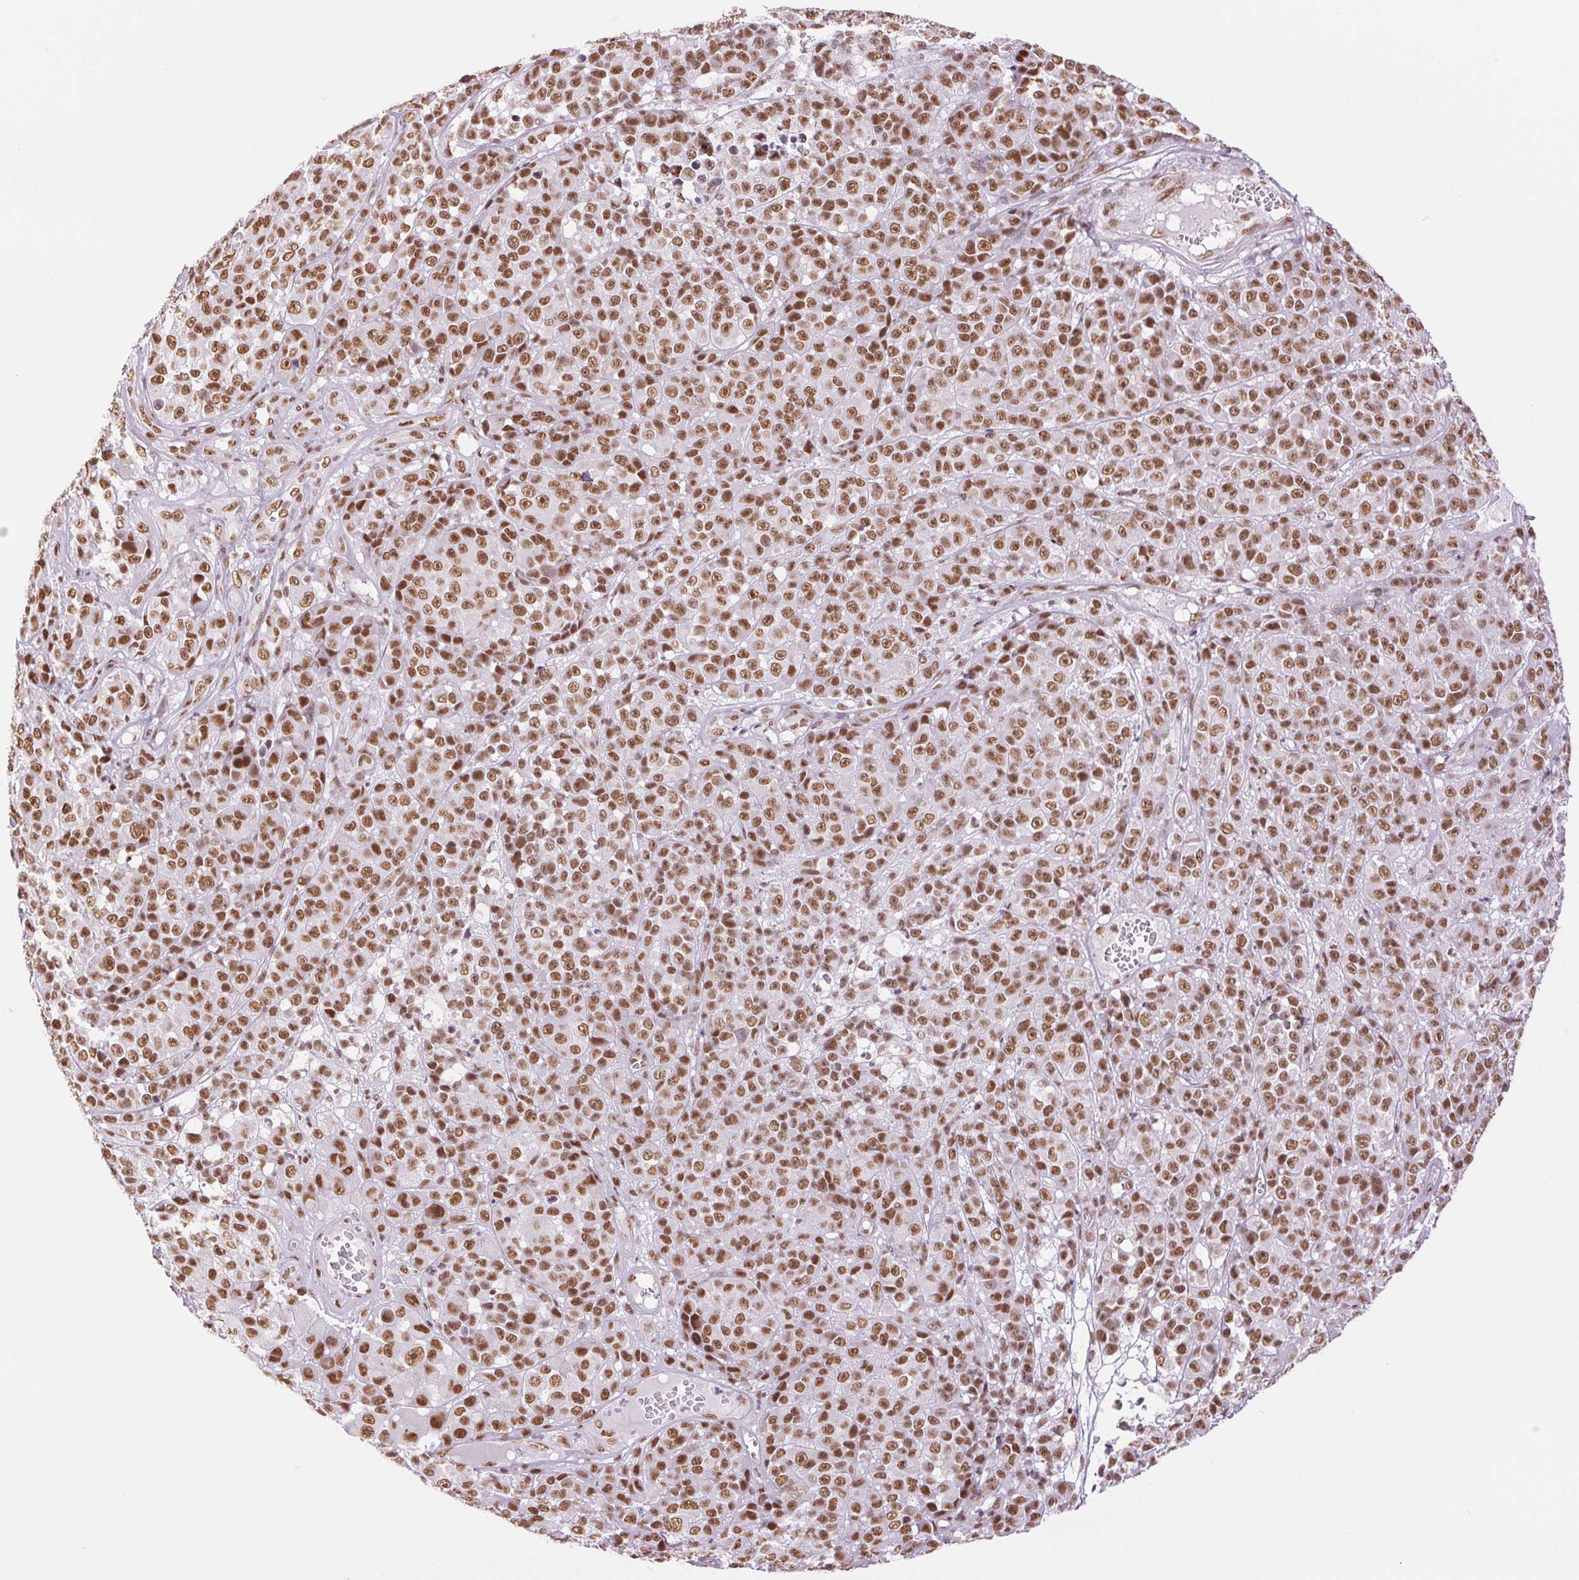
{"staining": {"intensity": "moderate", "quantity": ">75%", "location": "nuclear"}, "tissue": "melanoma", "cell_type": "Tumor cells", "image_type": "cancer", "snomed": [{"axis": "morphology", "description": "Malignant melanoma, NOS"}, {"axis": "topography", "description": "Skin"}, {"axis": "topography", "description": "Skin of back"}], "caption": "Melanoma was stained to show a protein in brown. There is medium levels of moderate nuclear positivity in approximately >75% of tumor cells. (DAB = brown stain, brightfield microscopy at high magnification).", "gene": "ZFR2", "patient": {"sex": "male", "age": 91}}